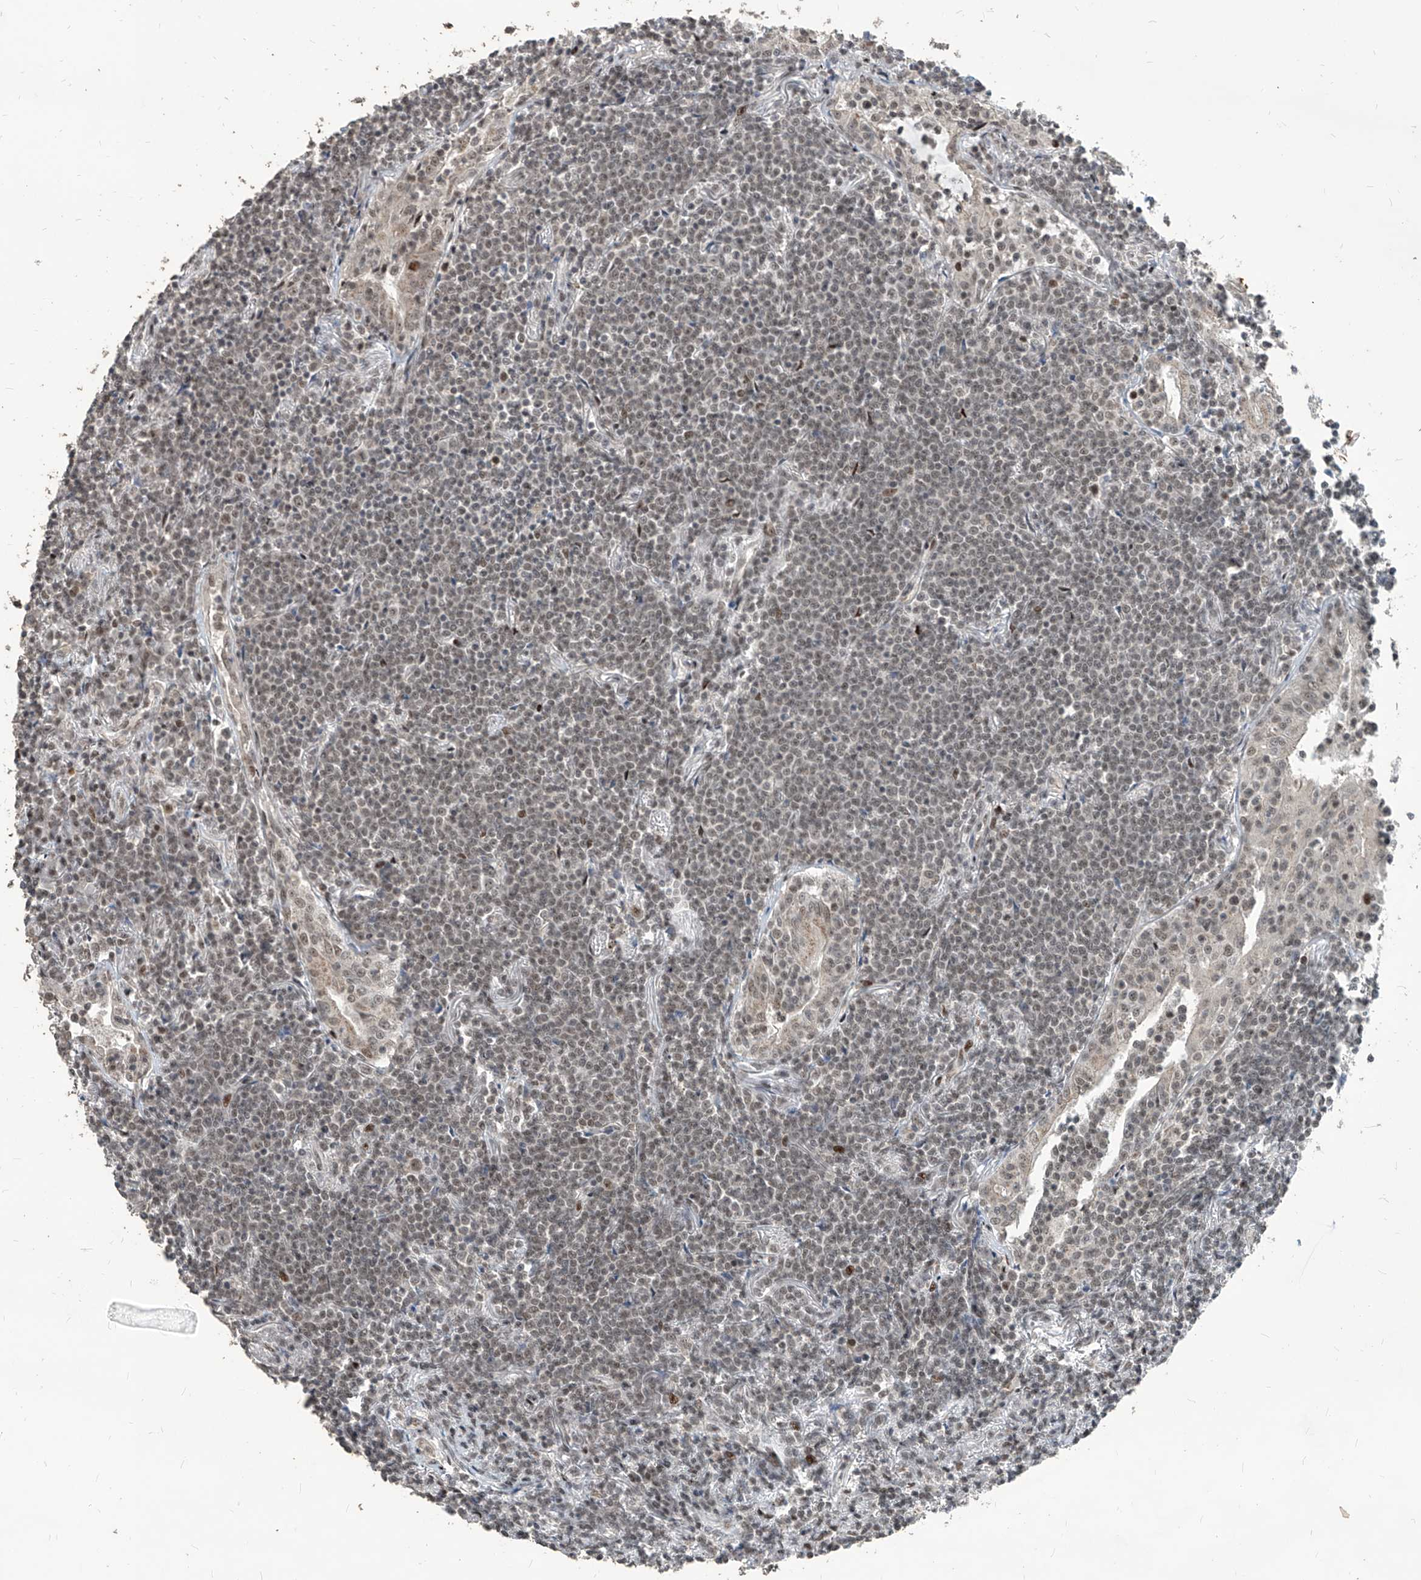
{"staining": {"intensity": "moderate", "quantity": "<25%", "location": "nuclear"}, "tissue": "lymphoma", "cell_type": "Tumor cells", "image_type": "cancer", "snomed": [{"axis": "morphology", "description": "Malignant lymphoma, non-Hodgkin's type, Low grade"}, {"axis": "topography", "description": "Lung"}], "caption": "A photomicrograph of human lymphoma stained for a protein demonstrates moderate nuclear brown staining in tumor cells. (IHC, brightfield microscopy, high magnification).", "gene": "IRF2", "patient": {"sex": "female", "age": 71}}